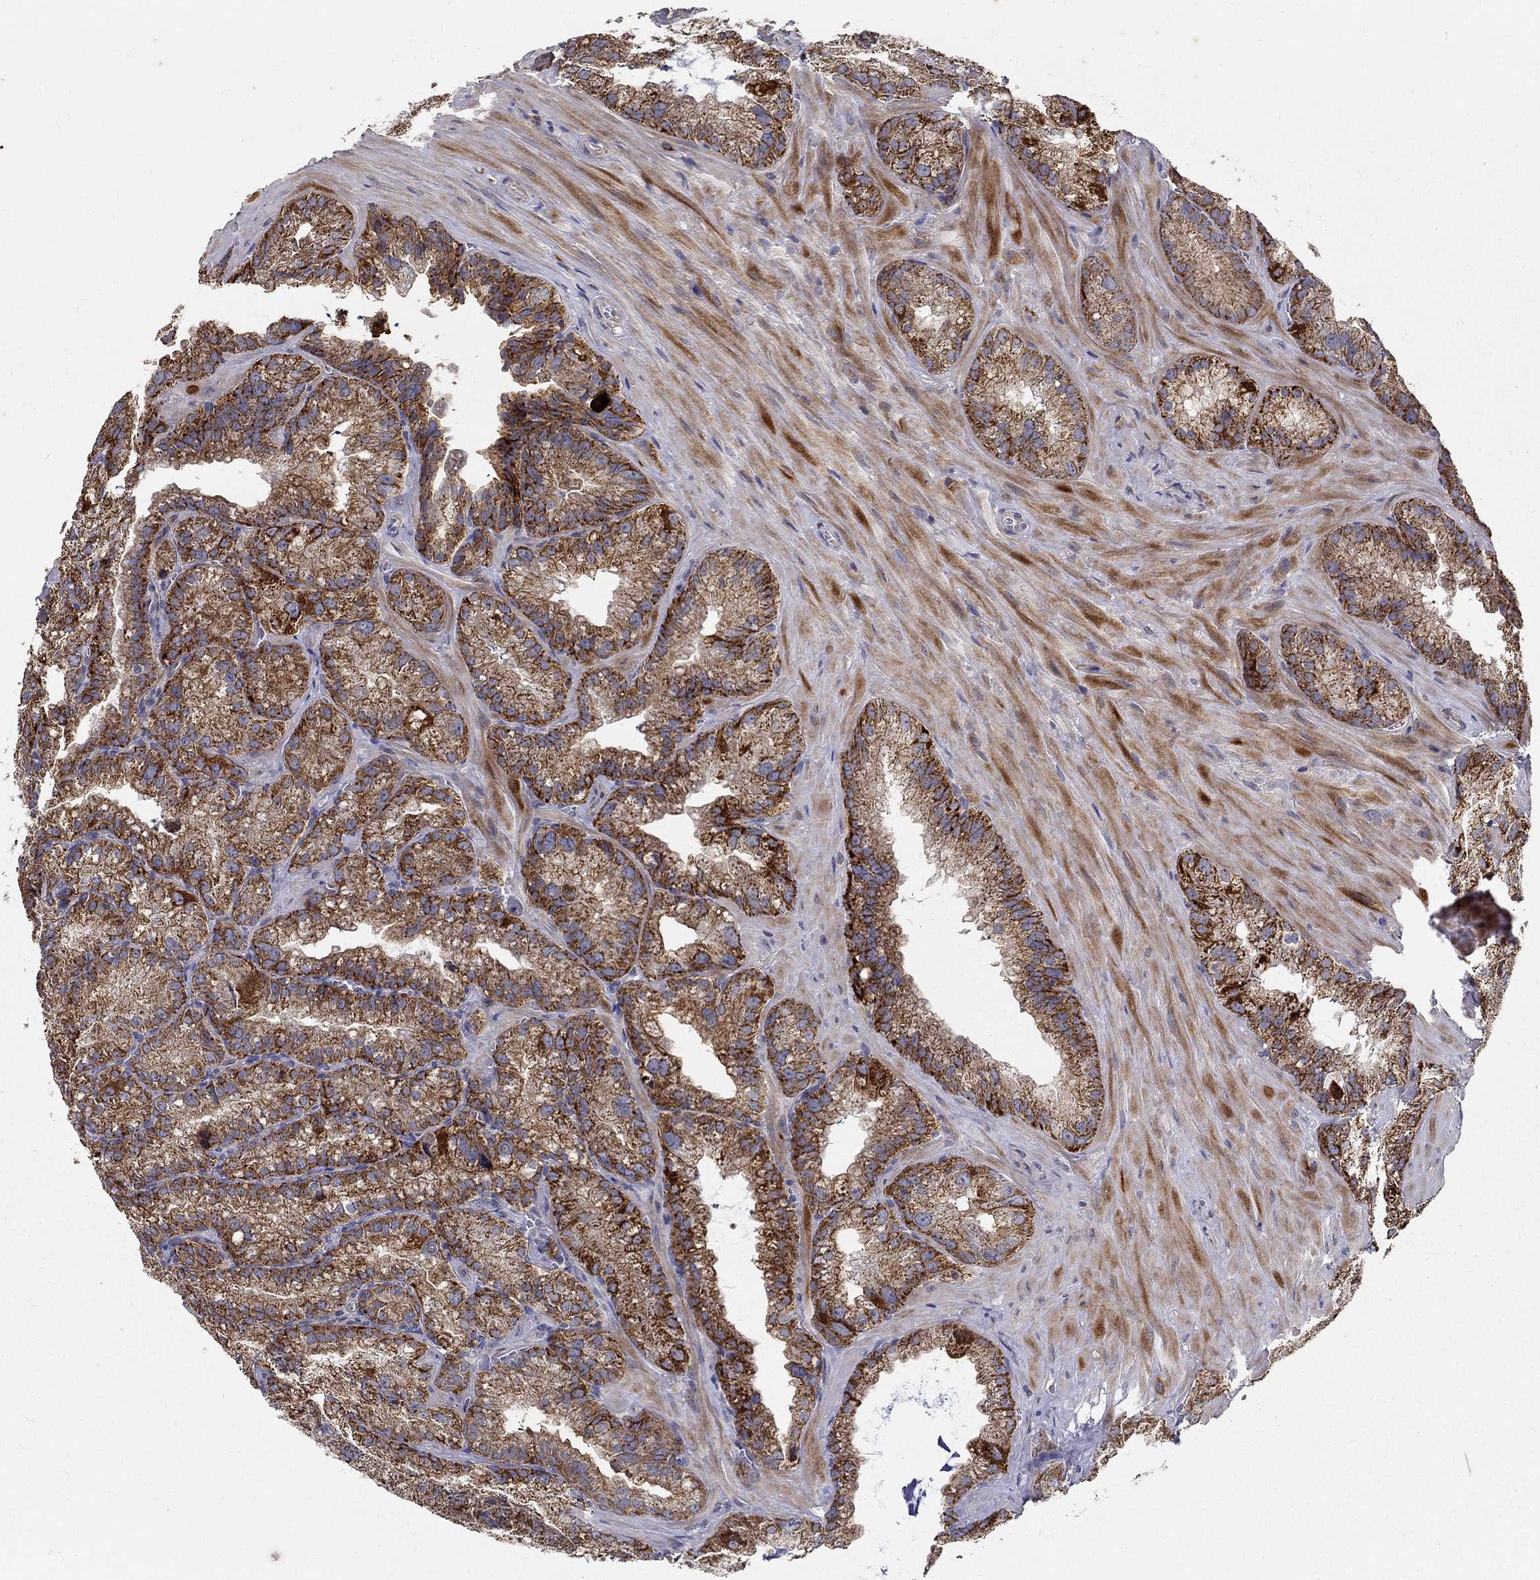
{"staining": {"intensity": "strong", "quantity": ">75%", "location": "cytoplasmic/membranous"}, "tissue": "seminal vesicle", "cell_type": "Glandular cells", "image_type": "normal", "snomed": [{"axis": "morphology", "description": "Normal tissue, NOS"}, {"axis": "topography", "description": "Seminal veicle"}], "caption": "An image of human seminal vesicle stained for a protein reveals strong cytoplasmic/membranous brown staining in glandular cells.", "gene": "ALDH4A1", "patient": {"sex": "male", "age": 57}}